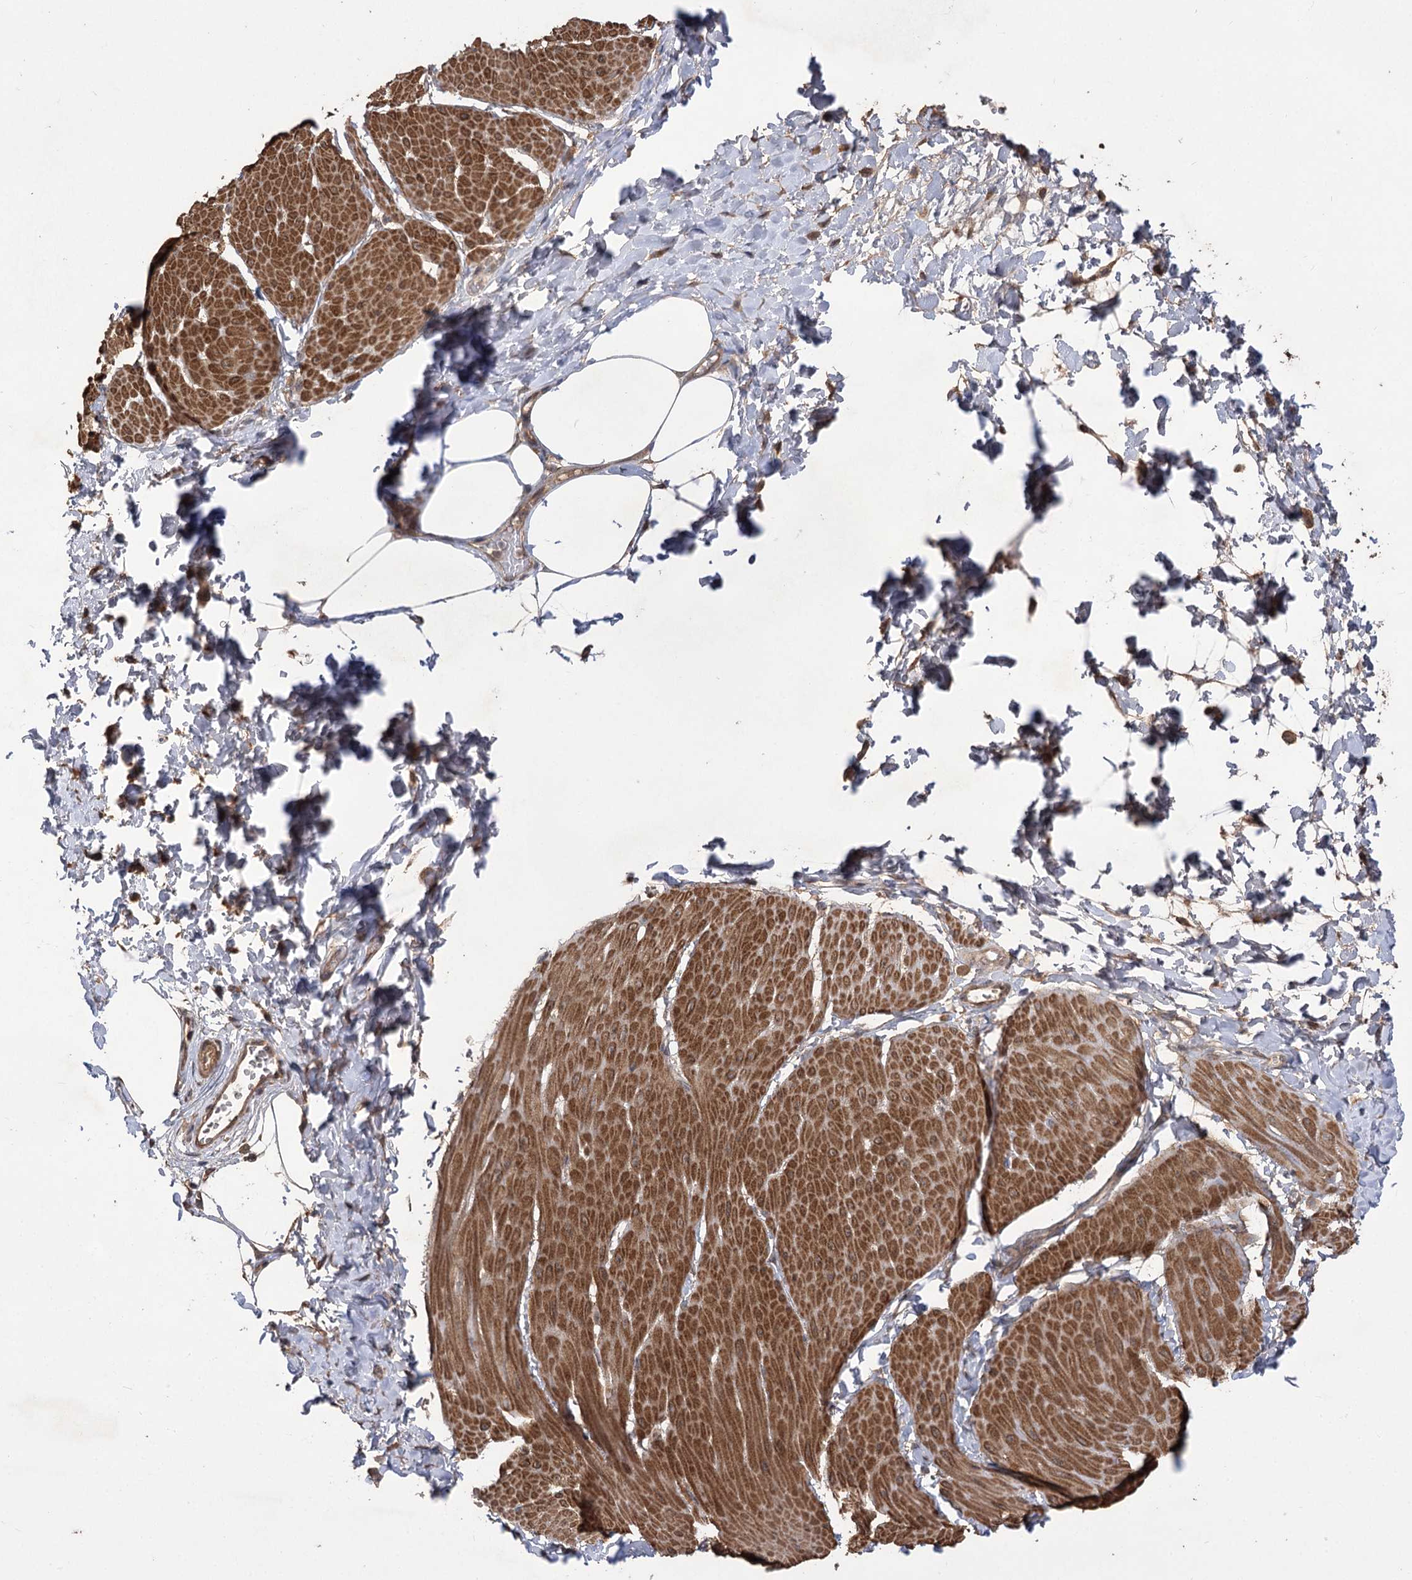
{"staining": {"intensity": "strong", "quantity": ">75%", "location": "cytoplasmic/membranous"}, "tissue": "smooth muscle", "cell_type": "Smooth muscle cells", "image_type": "normal", "snomed": [{"axis": "morphology", "description": "Urothelial carcinoma, High grade"}, {"axis": "topography", "description": "Urinary bladder"}], "caption": "Immunohistochemical staining of benign human smooth muscle shows >75% levels of strong cytoplasmic/membranous protein staining in about >75% of smooth muscle cells. Nuclei are stained in blue.", "gene": "TENM2", "patient": {"sex": "male", "age": 46}}